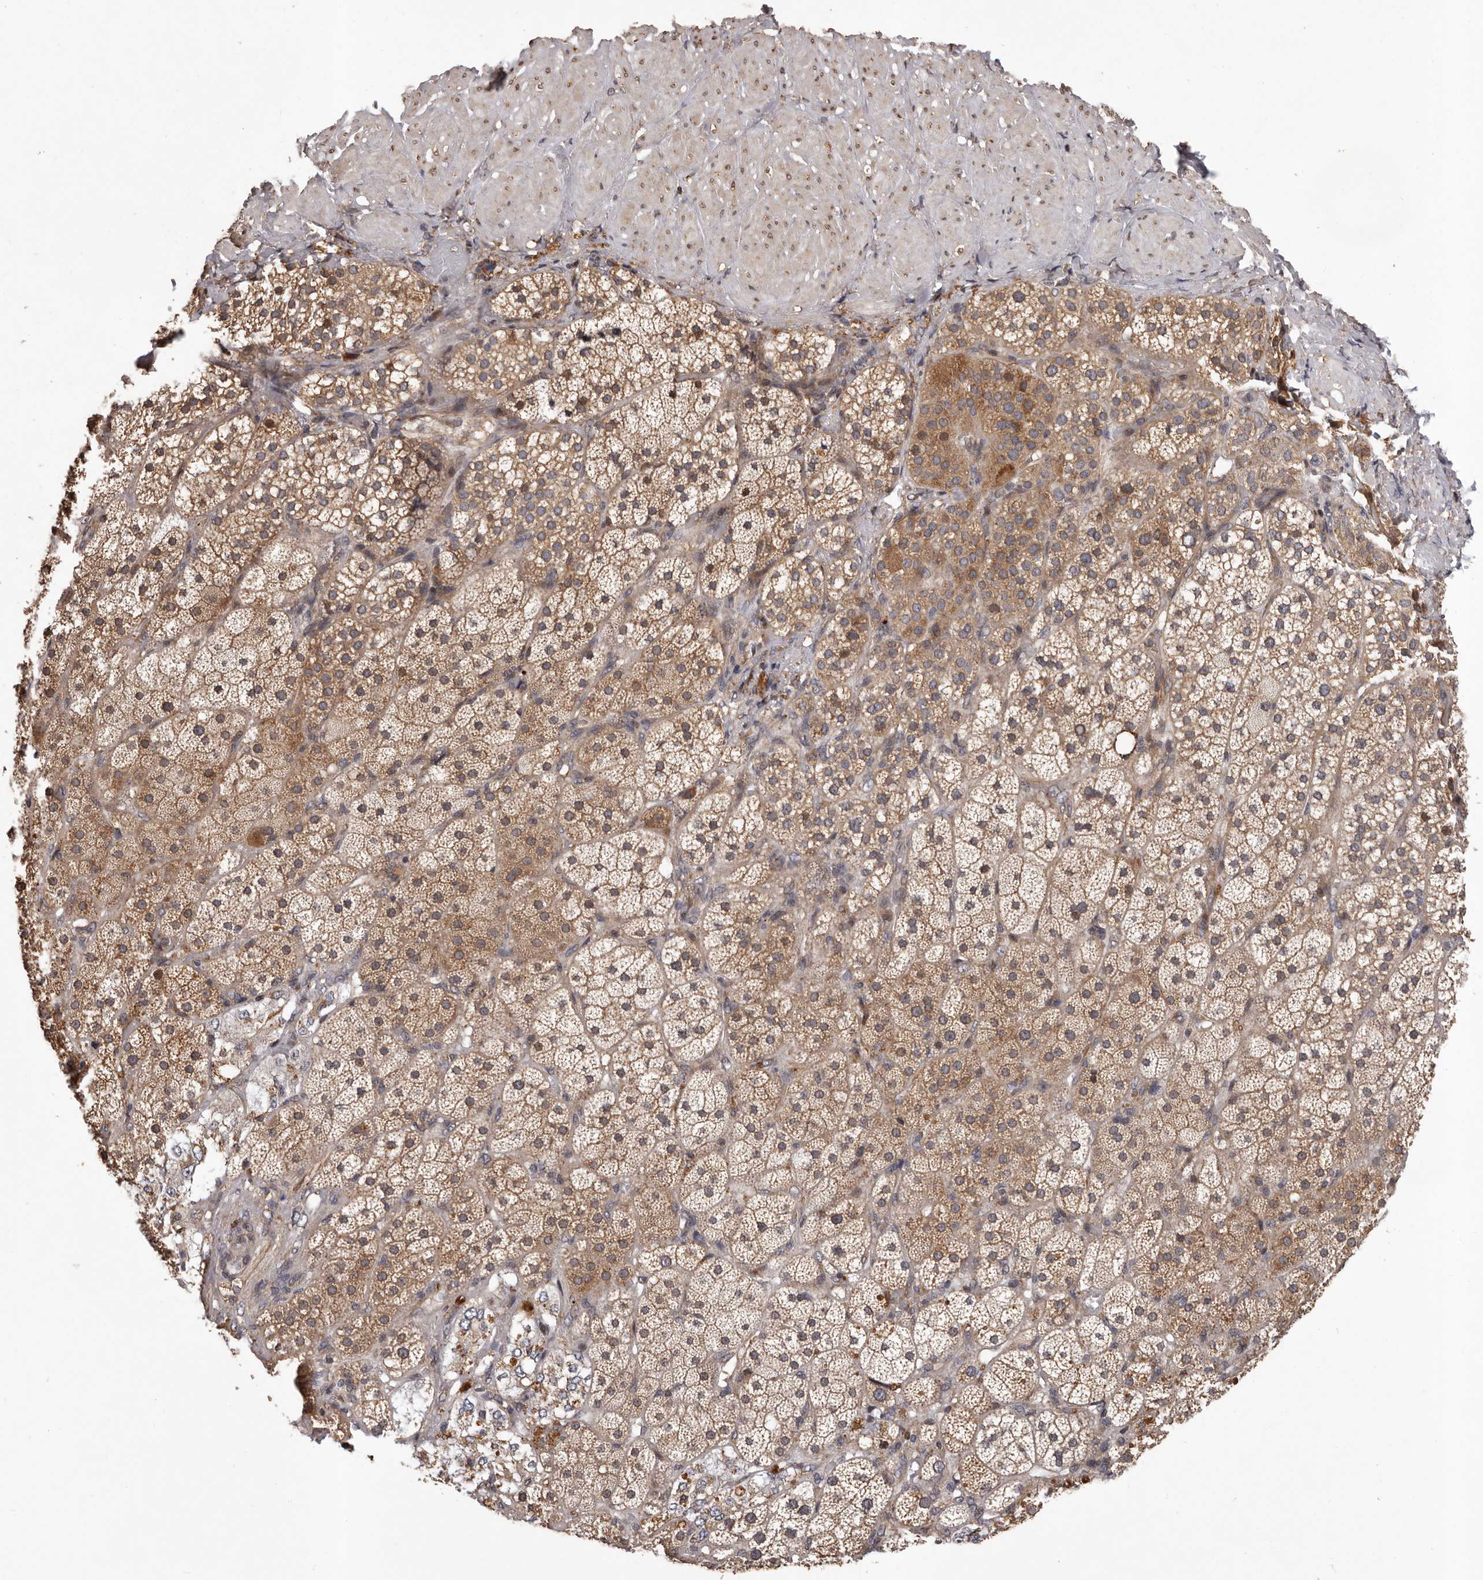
{"staining": {"intensity": "moderate", "quantity": ">75%", "location": "cytoplasmic/membranous,nuclear"}, "tissue": "adrenal gland", "cell_type": "Glandular cells", "image_type": "normal", "snomed": [{"axis": "morphology", "description": "Normal tissue, NOS"}, {"axis": "topography", "description": "Adrenal gland"}], "caption": "A high-resolution image shows immunohistochemistry staining of normal adrenal gland, which shows moderate cytoplasmic/membranous,nuclear staining in approximately >75% of glandular cells. (Brightfield microscopy of DAB IHC at high magnification).", "gene": "GADD45B", "patient": {"sex": "male", "age": 57}}